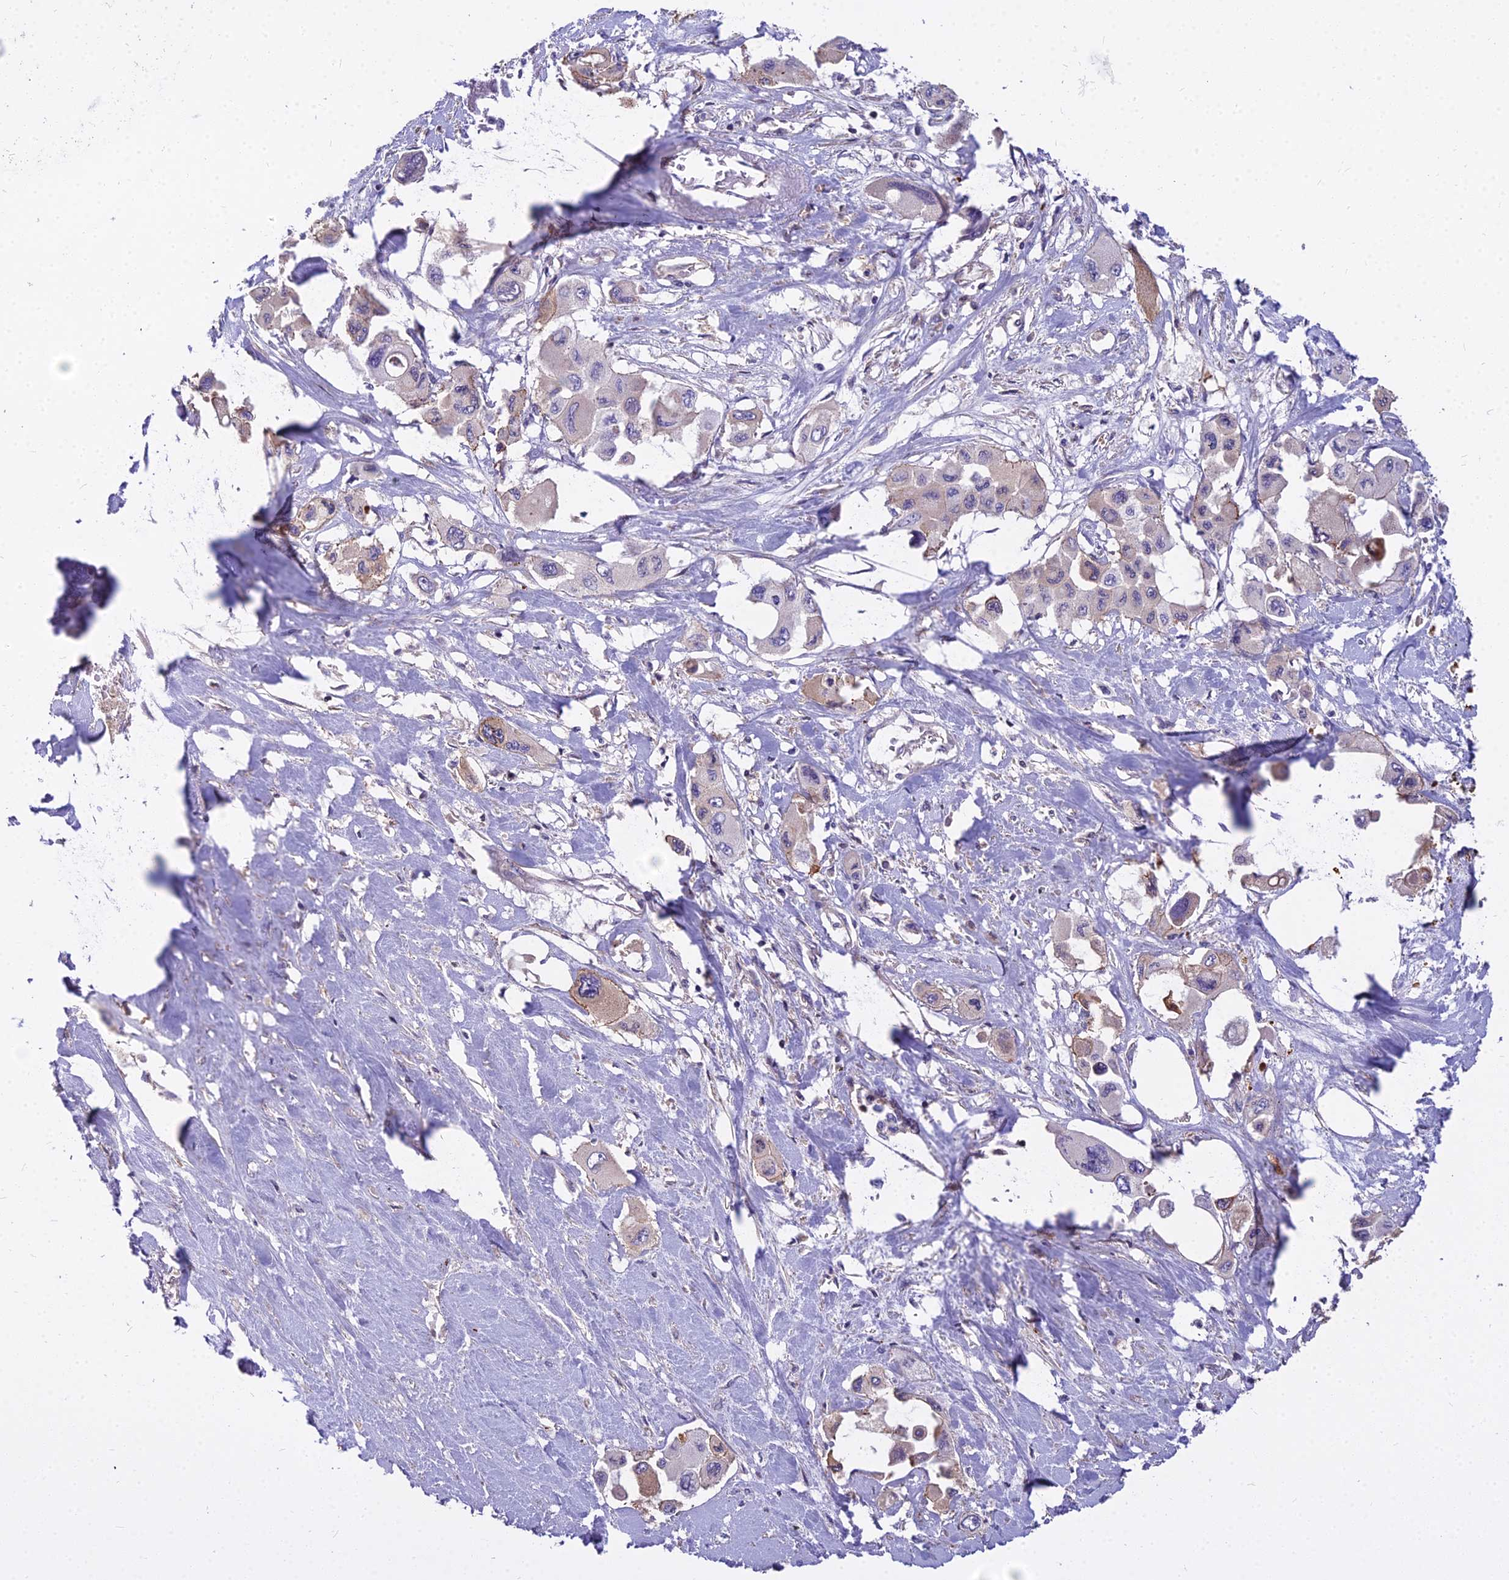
{"staining": {"intensity": "weak", "quantity": "<25%", "location": "cytoplasmic/membranous"}, "tissue": "pancreatic cancer", "cell_type": "Tumor cells", "image_type": "cancer", "snomed": [{"axis": "morphology", "description": "Adenocarcinoma, NOS"}, {"axis": "topography", "description": "Pancreas"}], "caption": "IHC micrograph of pancreatic adenocarcinoma stained for a protein (brown), which demonstrates no positivity in tumor cells.", "gene": "GLYATL3", "patient": {"sex": "male", "age": 92}}